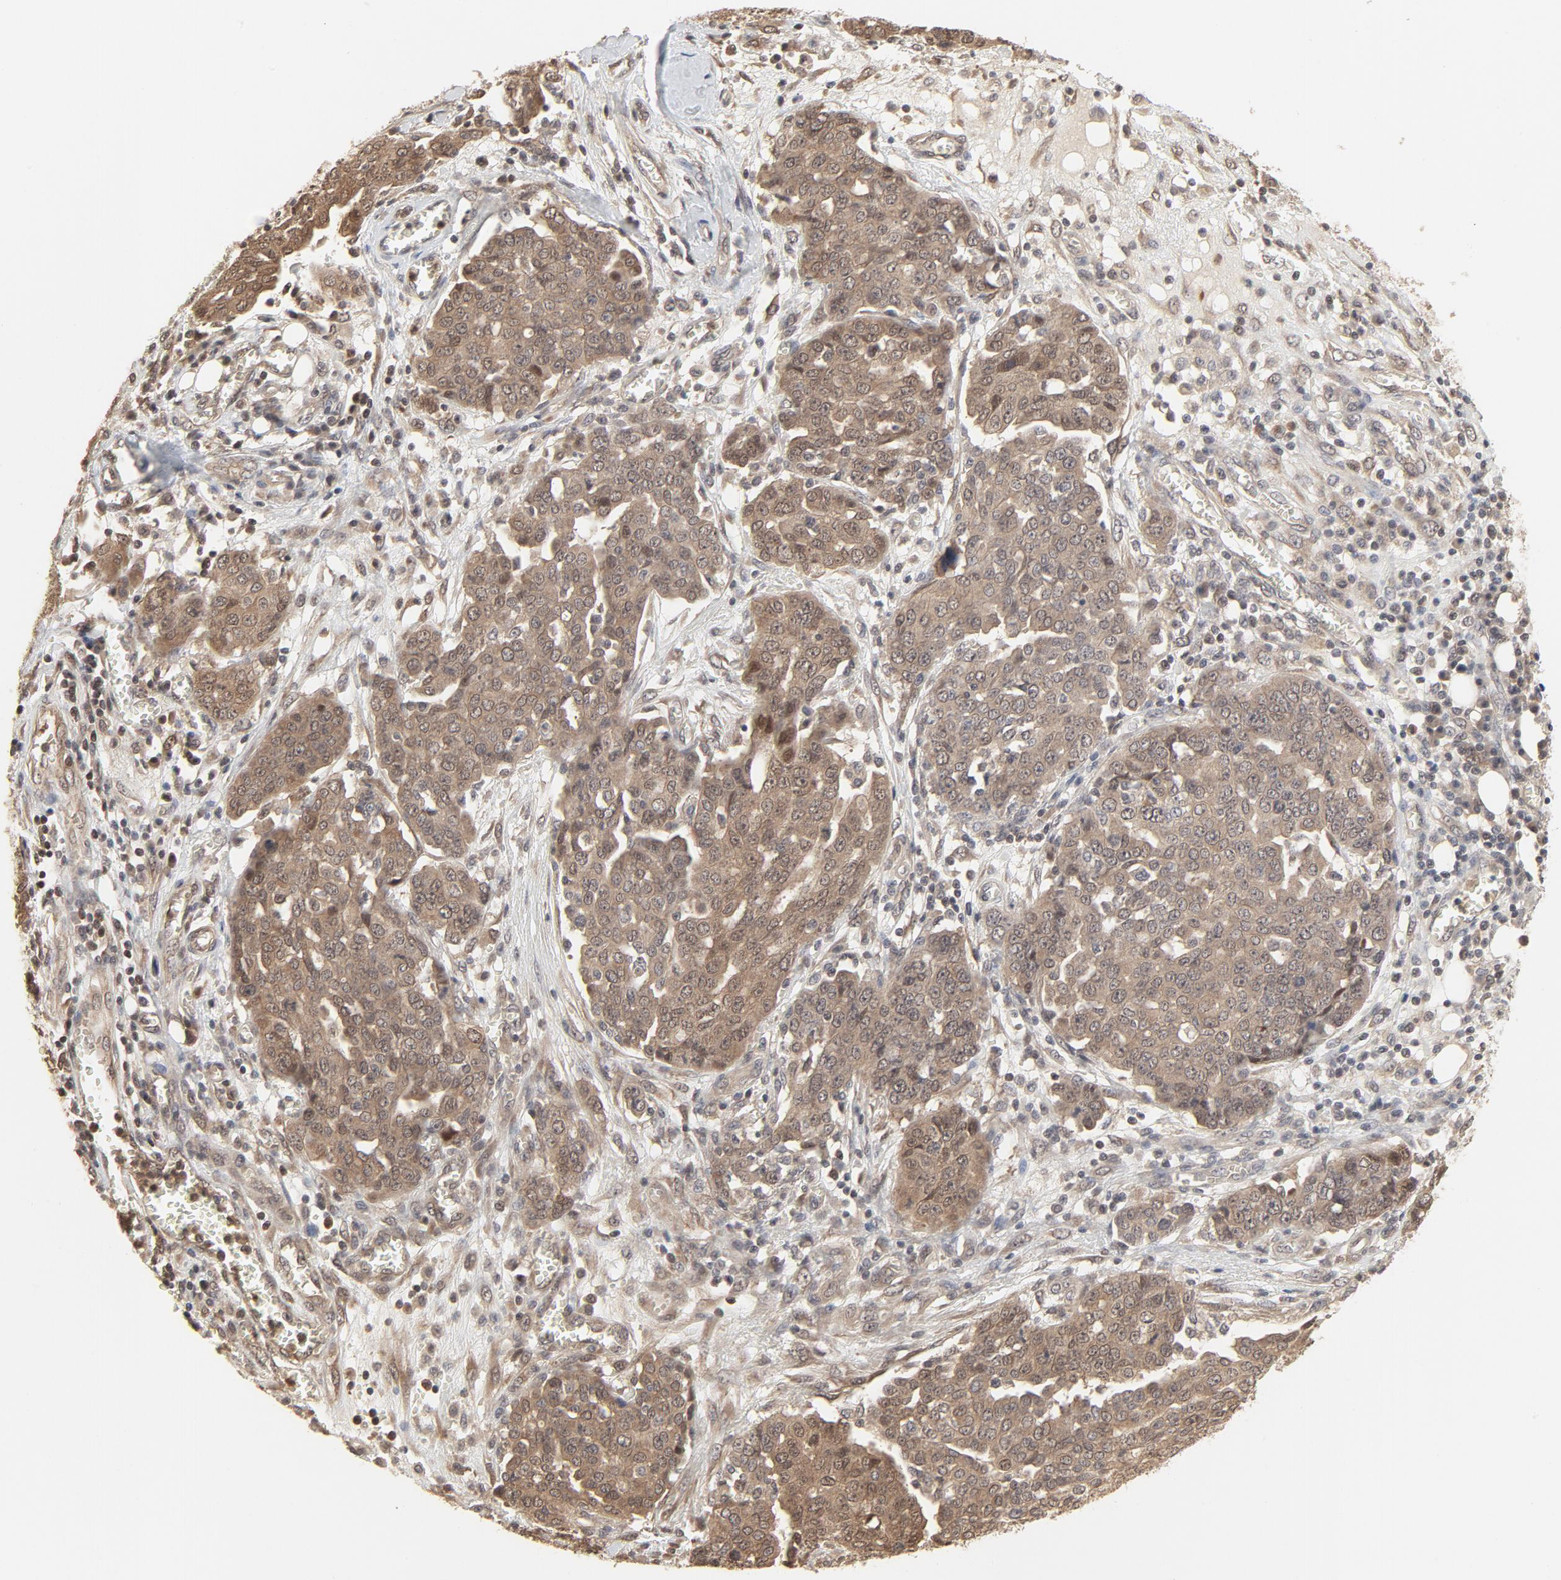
{"staining": {"intensity": "weak", "quantity": ">75%", "location": "cytoplasmic/membranous,nuclear"}, "tissue": "ovarian cancer", "cell_type": "Tumor cells", "image_type": "cancer", "snomed": [{"axis": "morphology", "description": "Cystadenocarcinoma, serous, NOS"}, {"axis": "topography", "description": "Soft tissue"}, {"axis": "topography", "description": "Ovary"}], "caption": "Human ovarian serous cystadenocarcinoma stained with a brown dye displays weak cytoplasmic/membranous and nuclear positive expression in approximately >75% of tumor cells.", "gene": "NEDD8", "patient": {"sex": "female", "age": 57}}